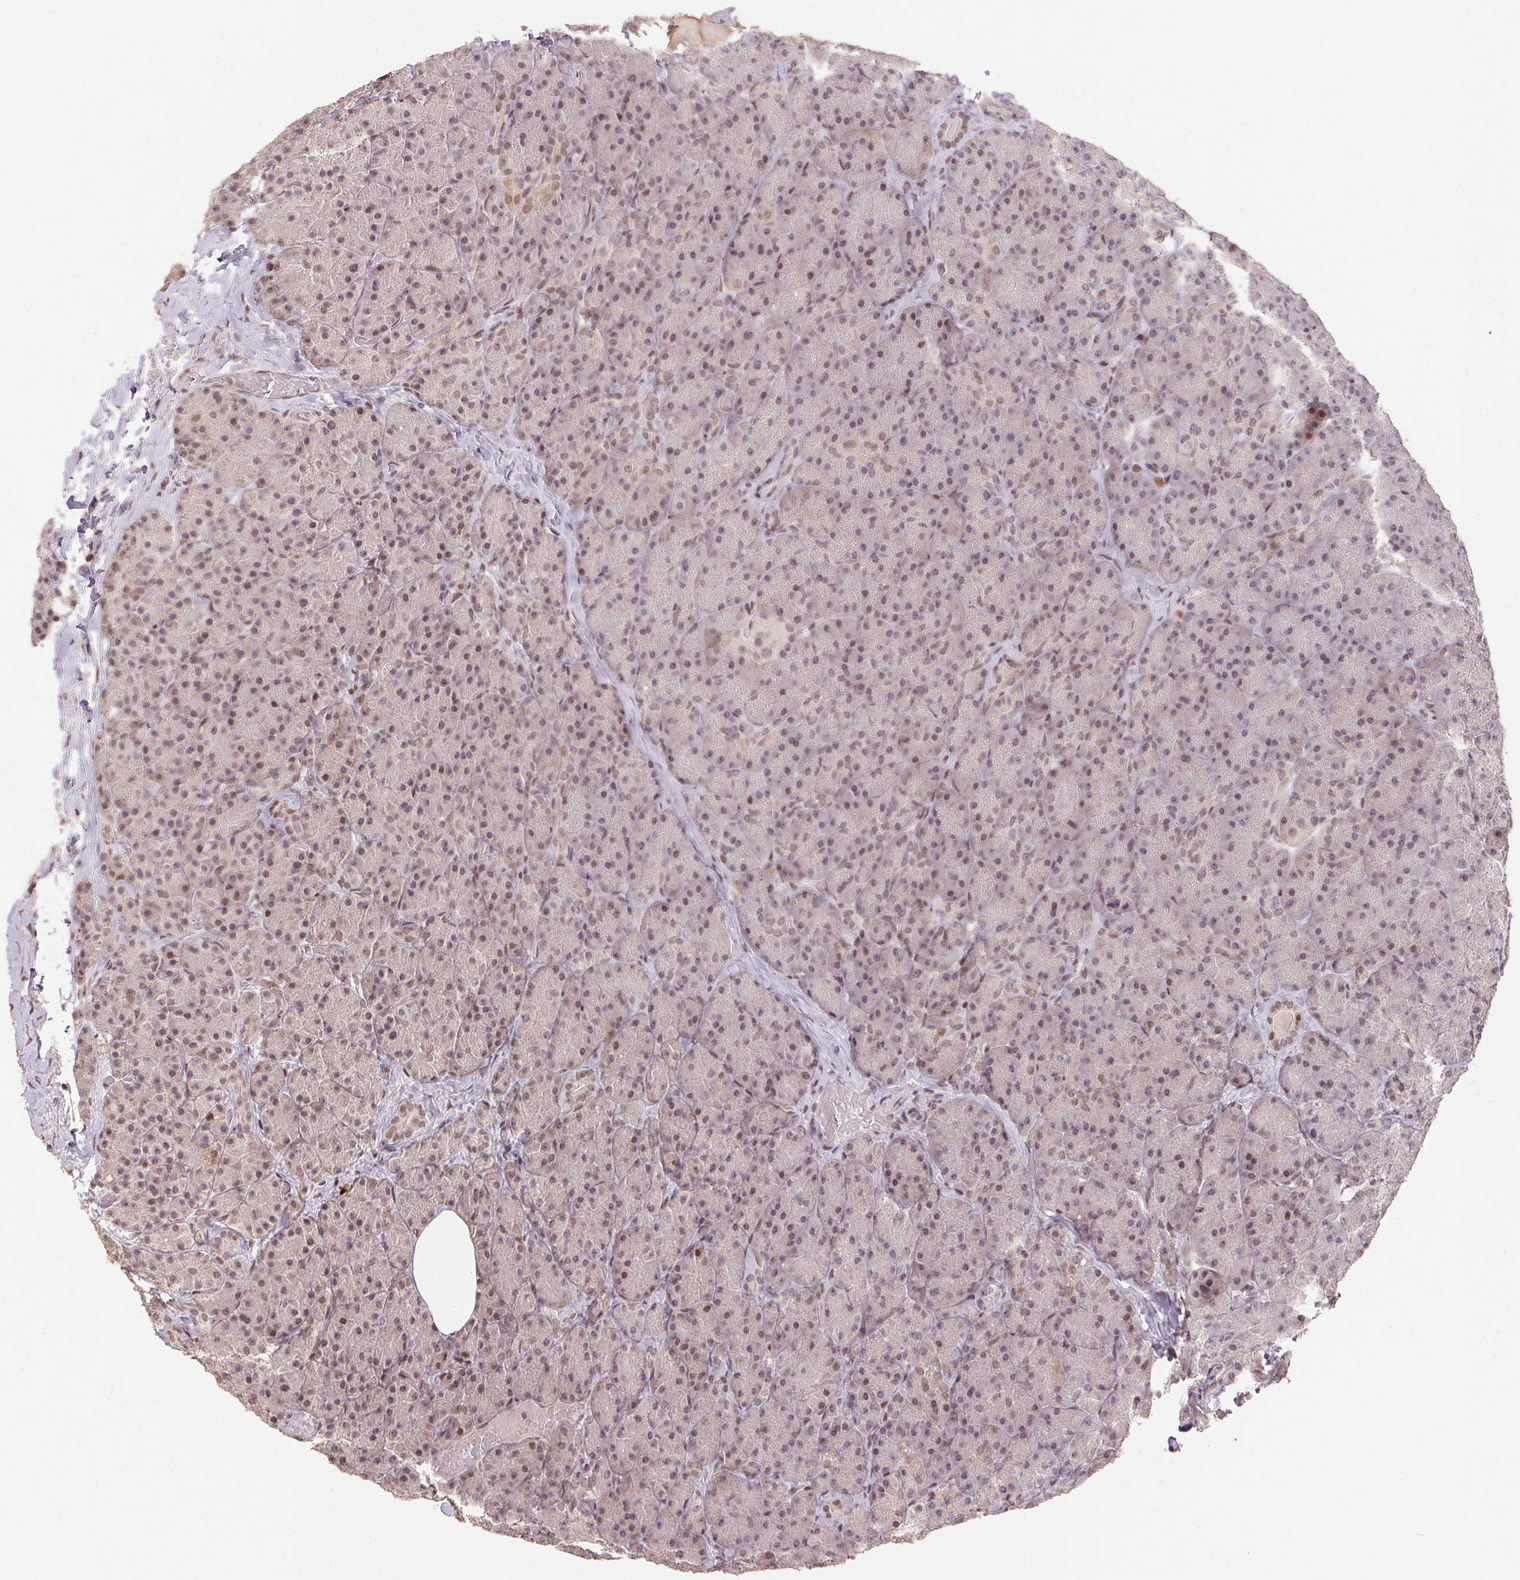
{"staining": {"intensity": "moderate", "quantity": ">75%", "location": "nuclear"}, "tissue": "pancreas", "cell_type": "Exocrine glandular cells", "image_type": "normal", "snomed": [{"axis": "morphology", "description": "Normal tissue, NOS"}, {"axis": "topography", "description": "Pancreas"}], "caption": "Protein staining of unremarkable pancreas reveals moderate nuclear positivity in approximately >75% of exocrine glandular cells.", "gene": "MAPKAPK2", "patient": {"sex": "male", "age": 57}}